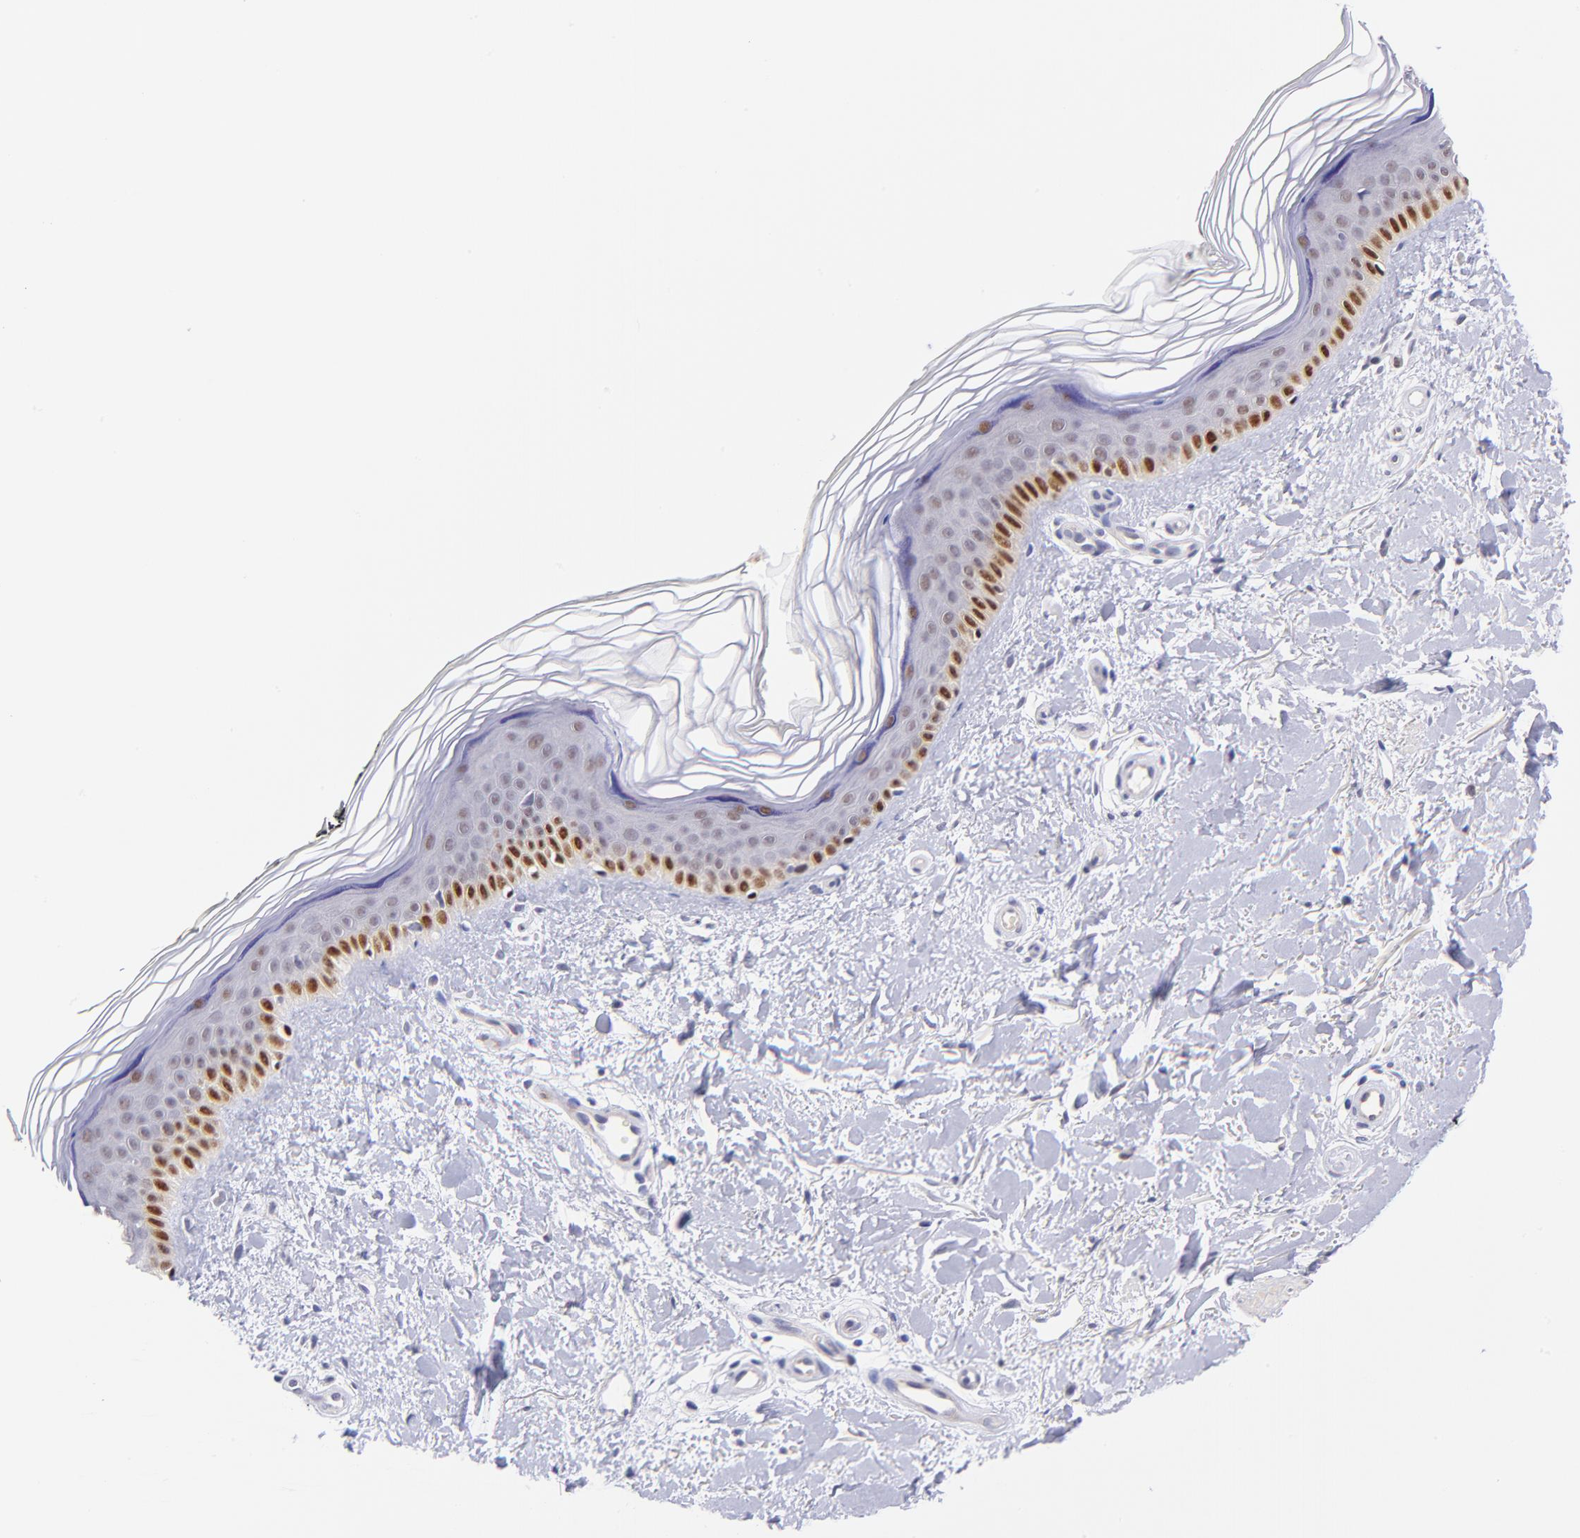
{"staining": {"intensity": "negative", "quantity": "none", "location": "none"}, "tissue": "skin", "cell_type": "Fibroblasts", "image_type": "normal", "snomed": [{"axis": "morphology", "description": "Normal tissue, NOS"}, {"axis": "topography", "description": "Skin"}], "caption": "DAB immunohistochemical staining of benign human skin exhibits no significant positivity in fibroblasts. The staining is performed using DAB brown chromogen with nuclei counter-stained in using hematoxylin.", "gene": "SOX6", "patient": {"sex": "female", "age": 19}}